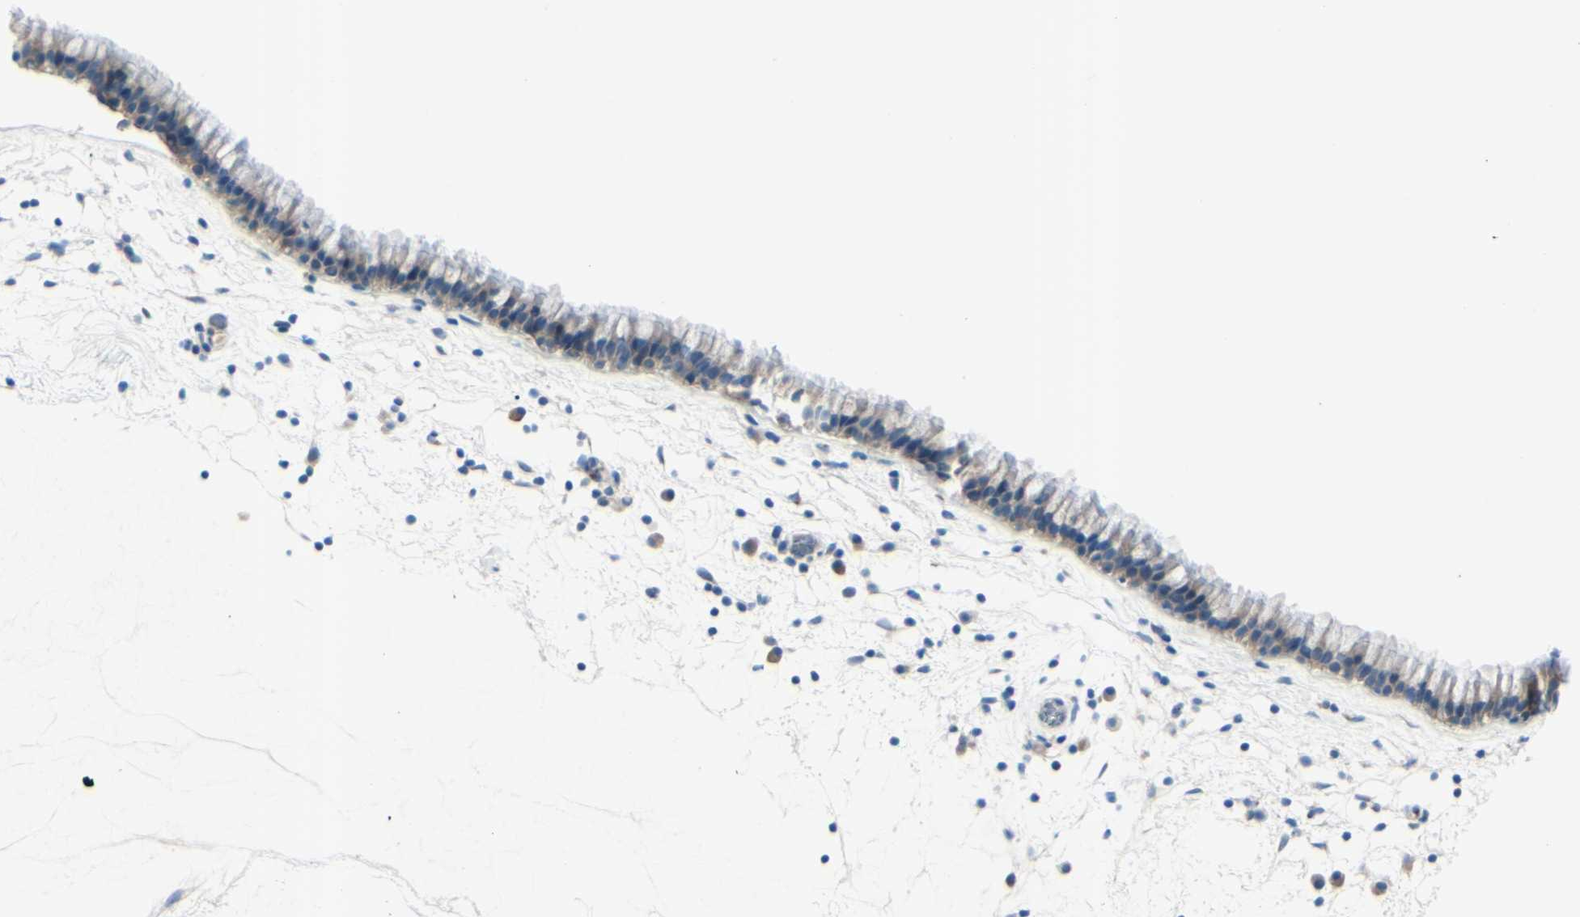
{"staining": {"intensity": "moderate", "quantity": "25%-75%", "location": "cytoplasmic/membranous"}, "tissue": "nasopharynx", "cell_type": "Respiratory epithelial cells", "image_type": "normal", "snomed": [{"axis": "morphology", "description": "Normal tissue, NOS"}, {"axis": "morphology", "description": "Inflammation, NOS"}, {"axis": "topography", "description": "Nasopharynx"}], "caption": "Protein expression analysis of benign human nasopharynx reveals moderate cytoplasmic/membranous expression in about 25%-75% of respiratory epithelial cells. The staining was performed using DAB to visualize the protein expression in brown, while the nuclei were stained in blue with hematoxylin (Magnification: 20x).", "gene": "B4GALT1", "patient": {"sex": "male", "age": 48}}